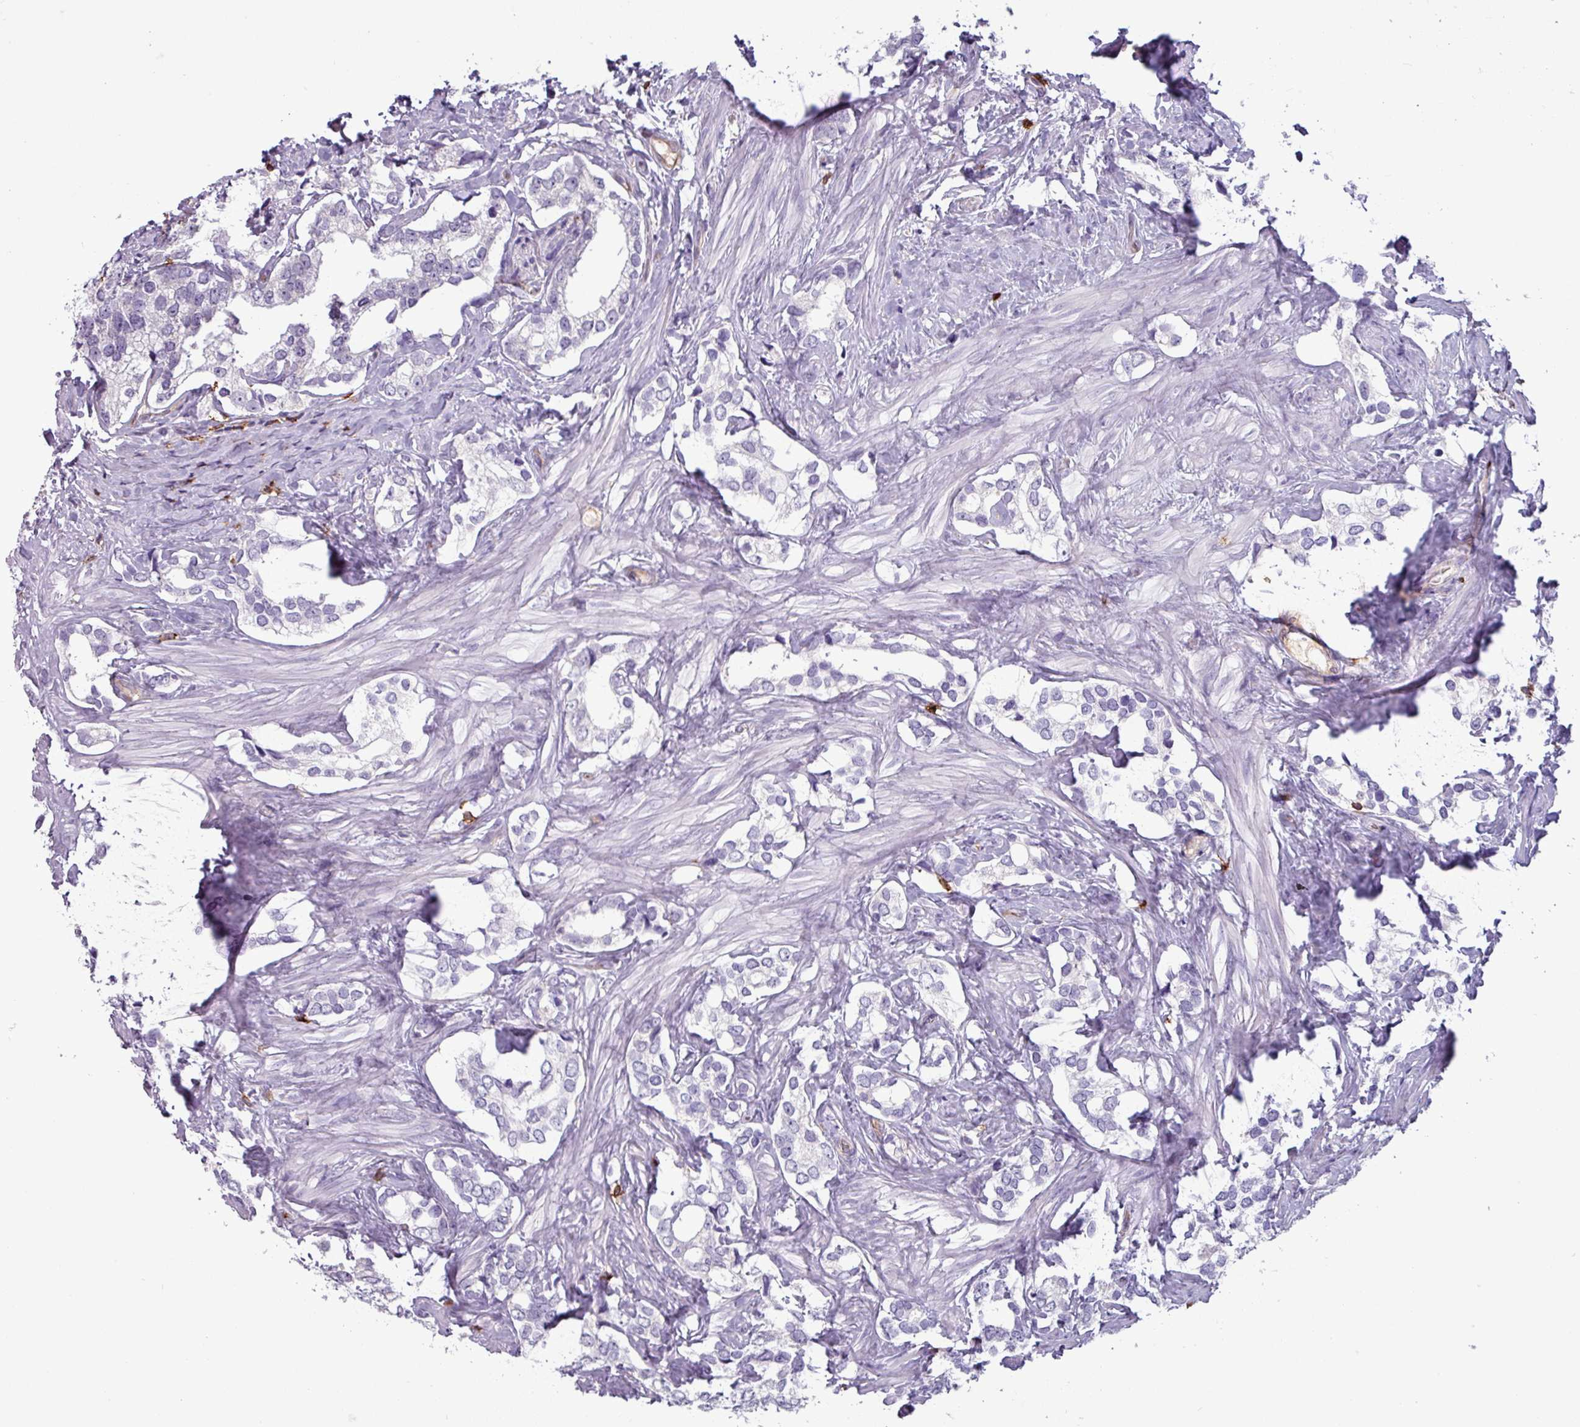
{"staining": {"intensity": "negative", "quantity": "none", "location": "none"}, "tissue": "prostate cancer", "cell_type": "Tumor cells", "image_type": "cancer", "snomed": [{"axis": "morphology", "description": "Adenocarcinoma, High grade"}, {"axis": "topography", "description": "Prostate"}], "caption": "Immunohistochemical staining of human adenocarcinoma (high-grade) (prostate) shows no significant positivity in tumor cells.", "gene": "CD8A", "patient": {"sex": "male", "age": 66}}